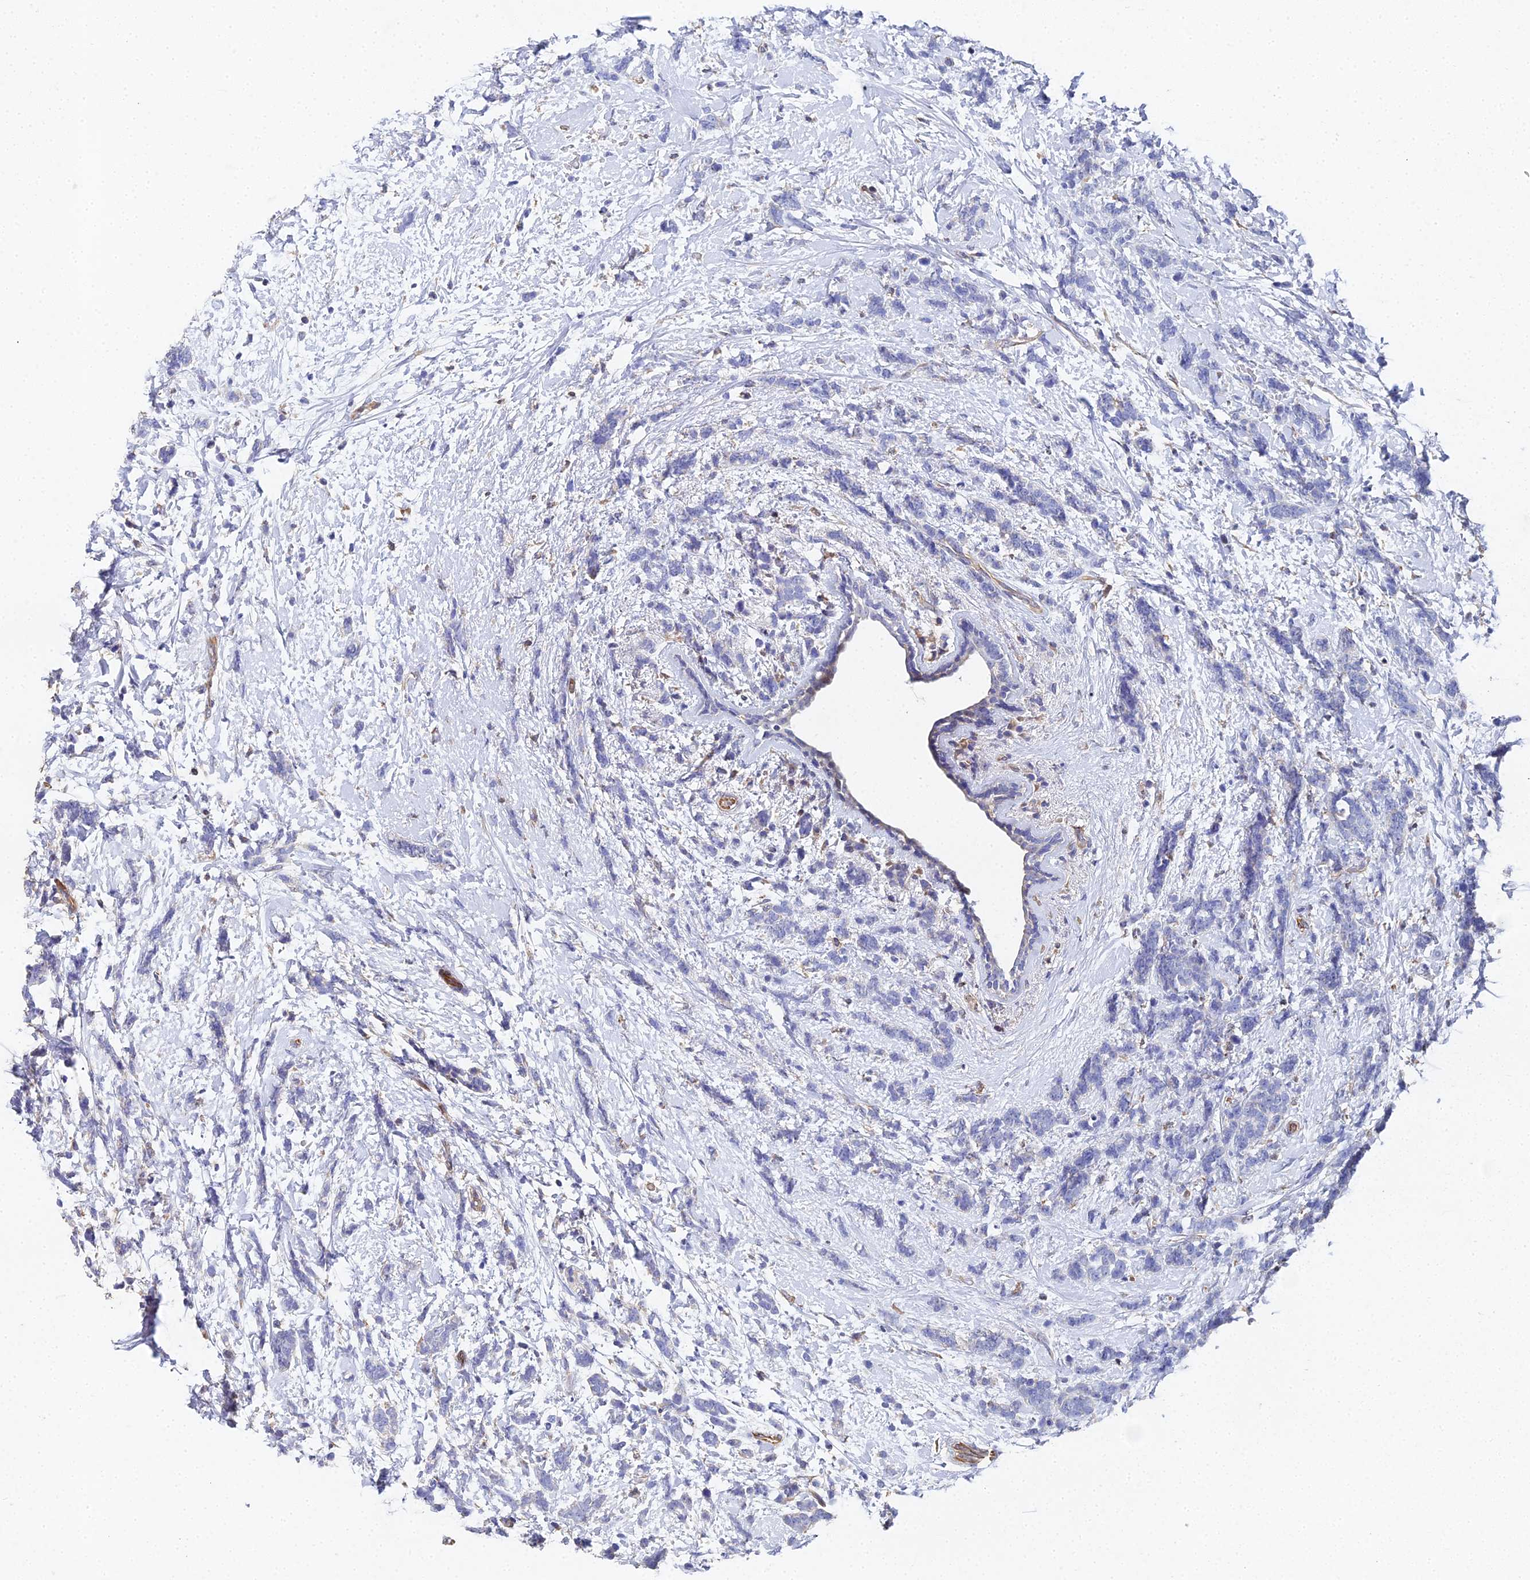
{"staining": {"intensity": "negative", "quantity": "none", "location": "none"}, "tissue": "breast cancer", "cell_type": "Tumor cells", "image_type": "cancer", "snomed": [{"axis": "morphology", "description": "Lobular carcinoma"}, {"axis": "topography", "description": "Breast"}], "caption": "High power microscopy image of an IHC histopathology image of lobular carcinoma (breast), revealing no significant expression in tumor cells.", "gene": "ENSG00000268674", "patient": {"sex": "female", "age": 58}}